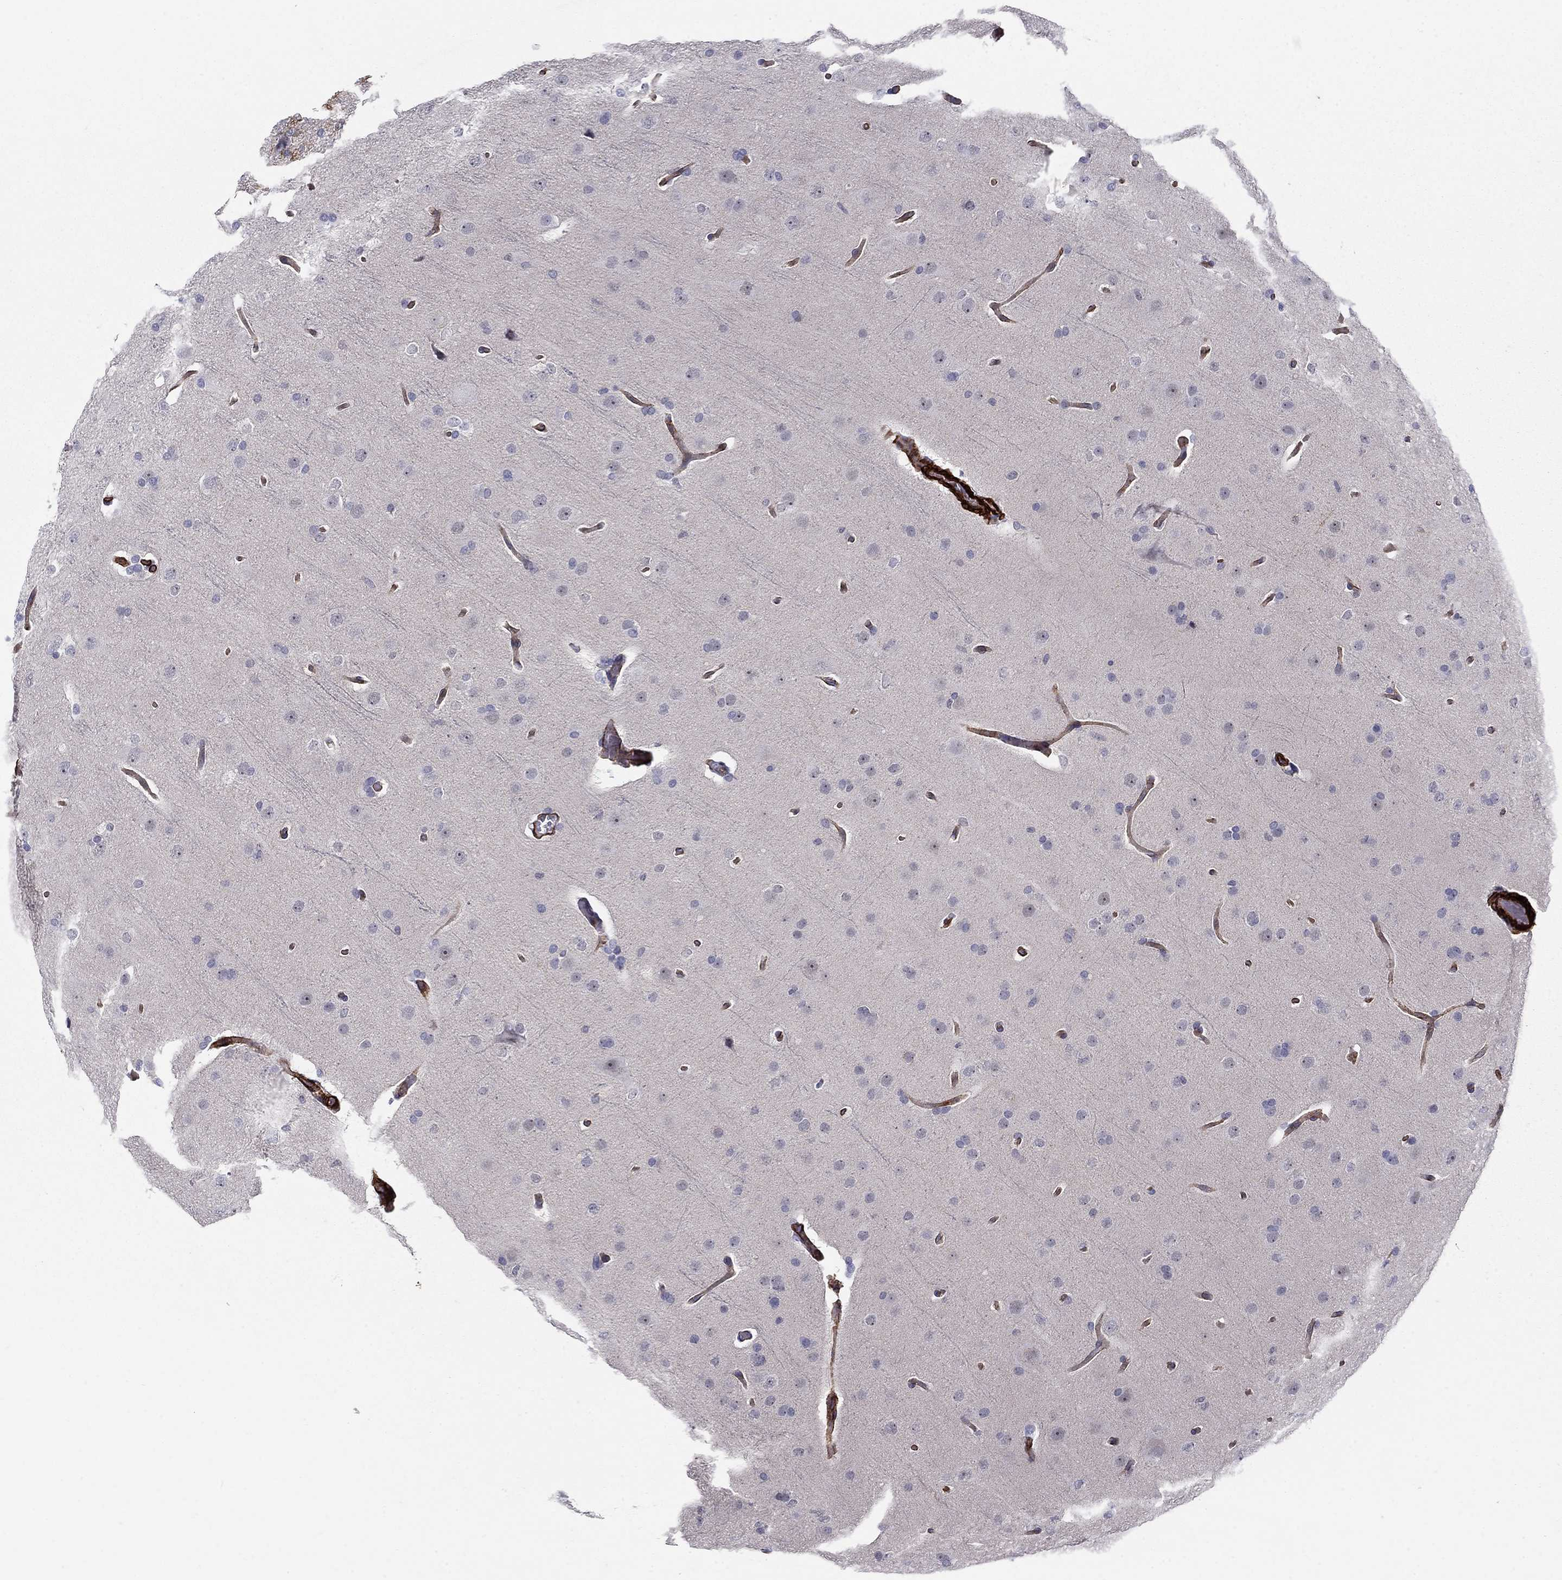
{"staining": {"intensity": "negative", "quantity": "none", "location": "none"}, "tissue": "glioma", "cell_type": "Tumor cells", "image_type": "cancer", "snomed": [{"axis": "morphology", "description": "Glioma, malignant, Low grade"}, {"axis": "topography", "description": "Brain"}], "caption": "Tumor cells show no significant expression in glioma.", "gene": "KRBA1", "patient": {"sex": "male", "age": 41}}